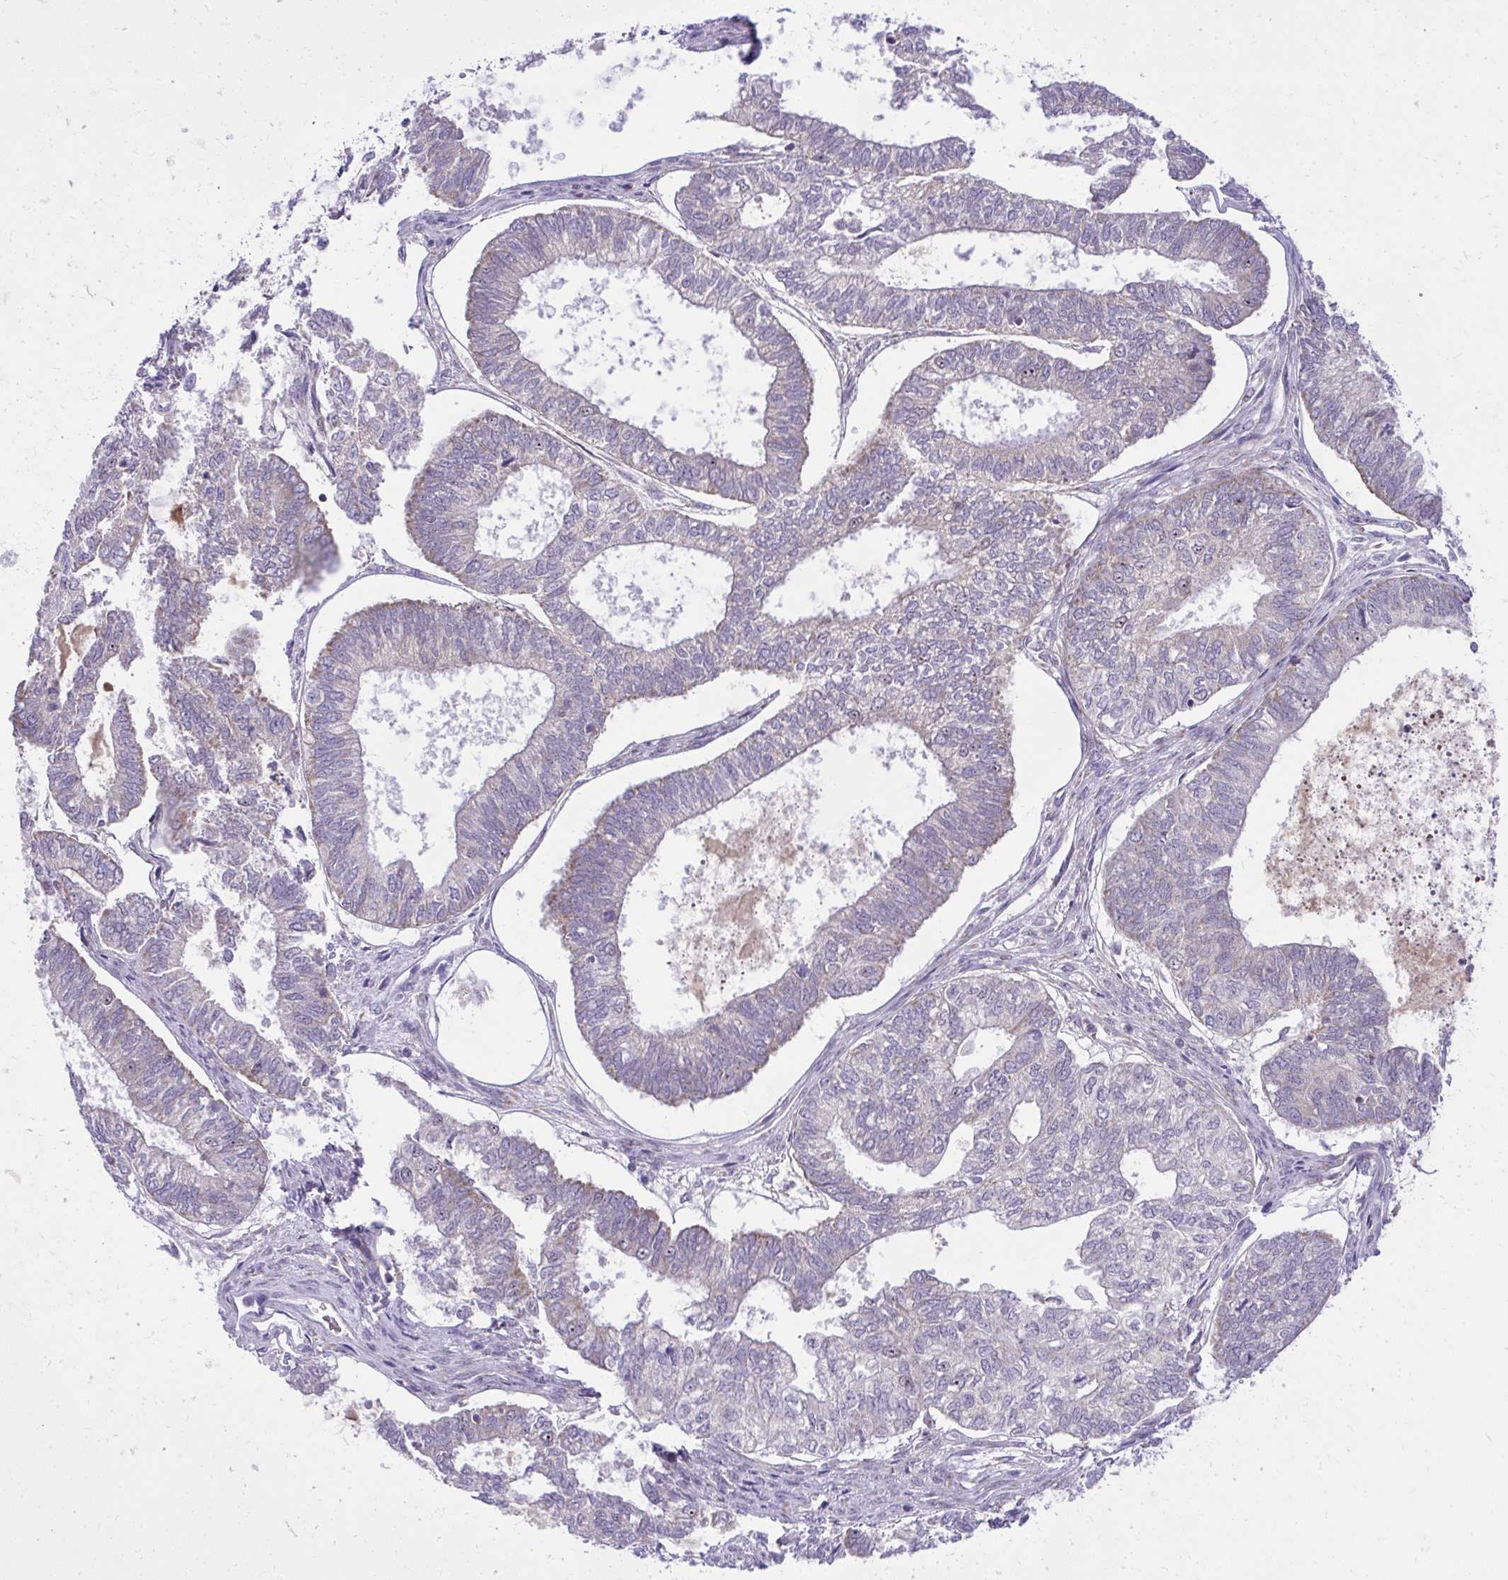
{"staining": {"intensity": "negative", "quantity": "none", "location": "none"}, "tissue": "ovarian cancer", "cell_type": "Tumor cells", "image_type": "cancer", "snomed": [{"axis": "morphology", "description": "Carcinoma, endometroid"}, {"axis": "topography", "description": "Ovary"}], "caption": "Ovarian endometroid carcinoma was stained to show a protein in brown. There is no significant expression in tumor cells.", "gene": "GPRIN3", "patient": {"sex": "female", "age": 64}}